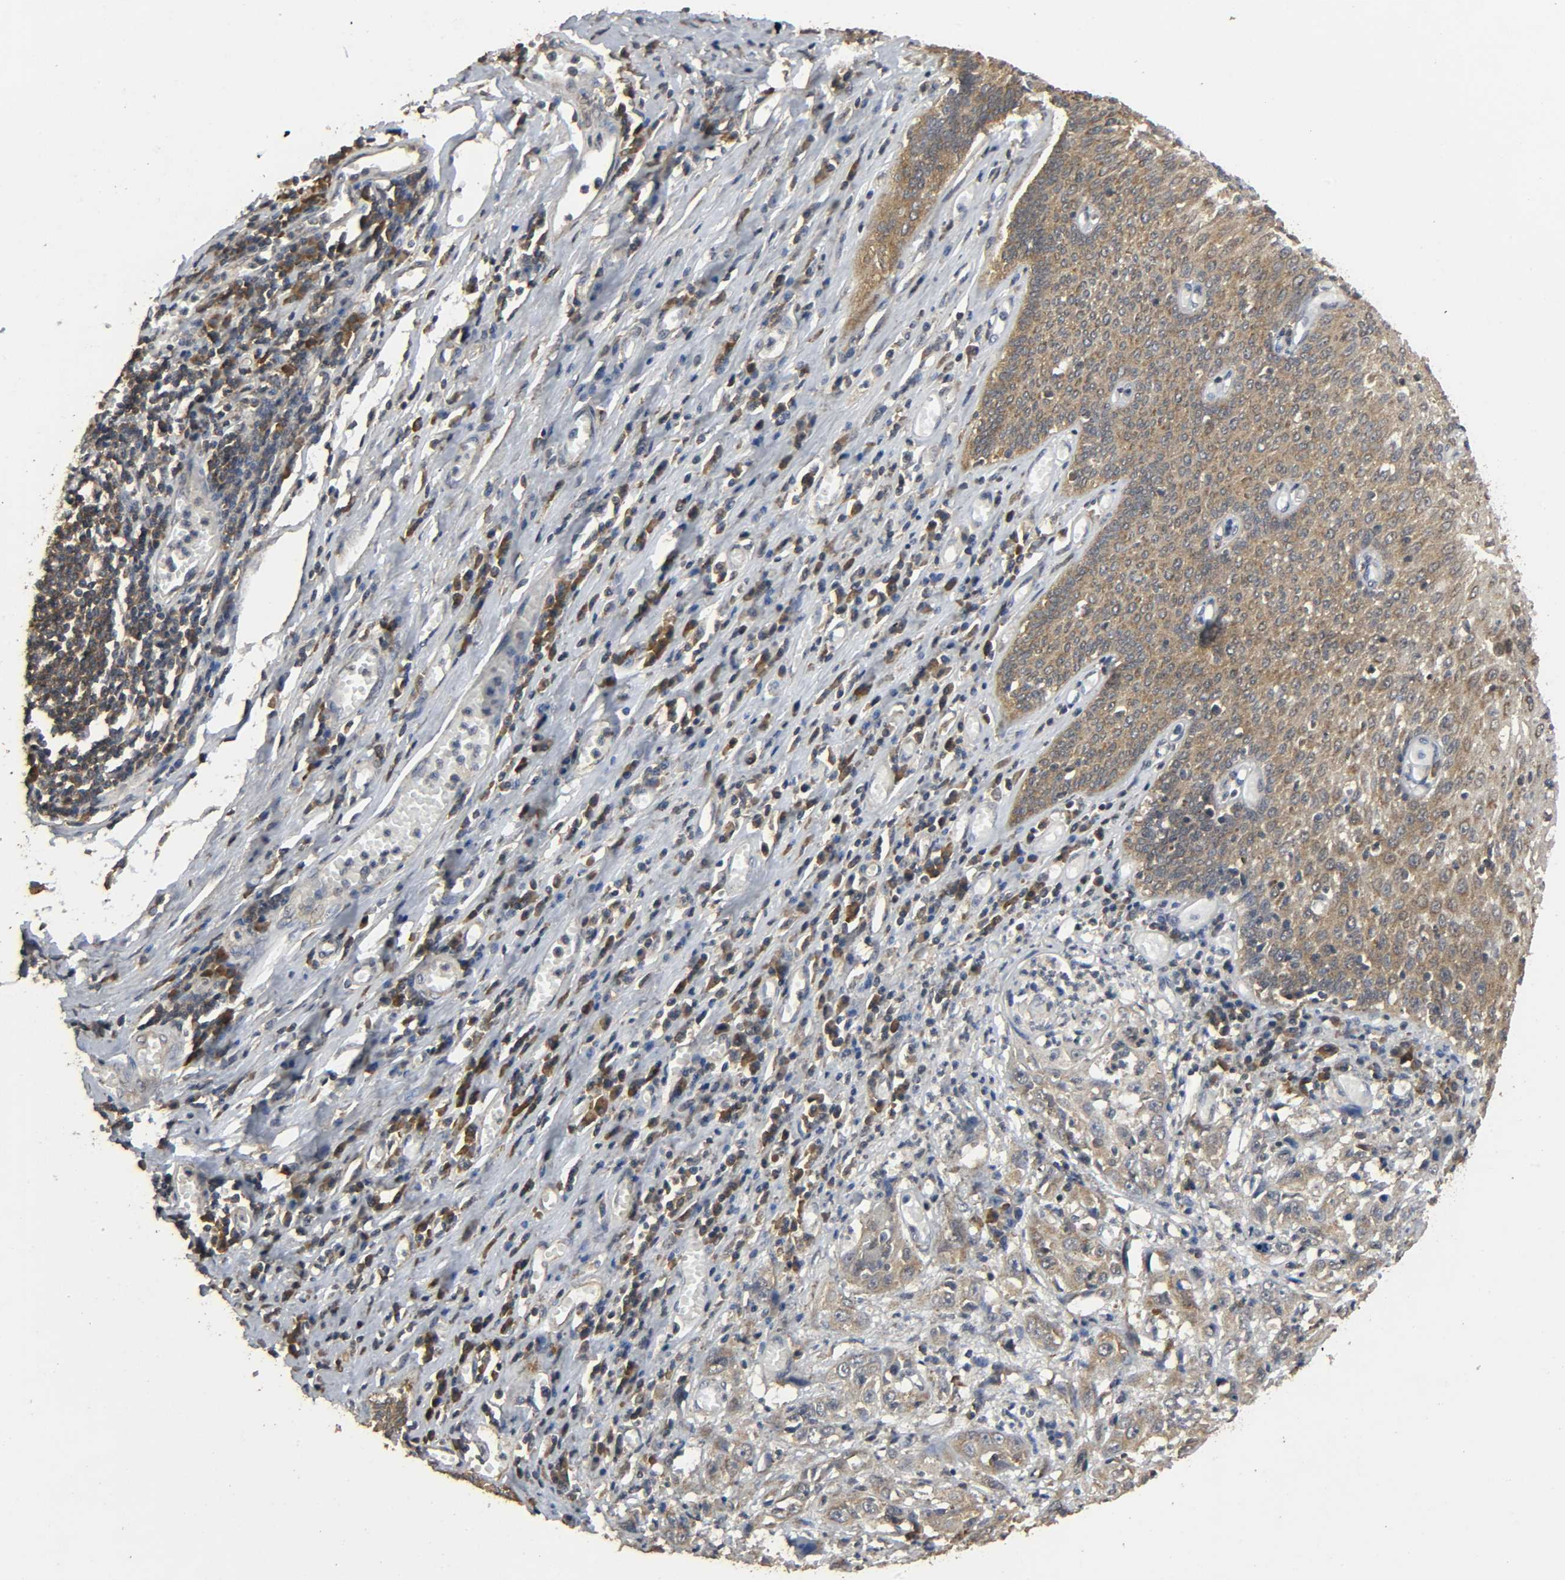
{"staining": {"intensity": "moderate", "quantity": "25%-75%", "location": "cytoplasmic/membranous"}, "tissue": "esophagus", "cell_type": "Squamous epithelial cells", "image_type": "normal", "snomed": [{"axis": "morphology", "description": "Normal tissue, NOS"}, {"axis": "topography", "description": "Esophagus"}], "caption": "A brown stain highlights moderate cytoplasmic/membranous positivity of a protein in squamous epithelial cells of unremarkable esophagus. (DAB (3,3'-diaminobenzidine) IHC, brown staining for protein, blue staining for nuclei).", "gene": "DDX6", "patient": {"sex": "male", "age": 65}}